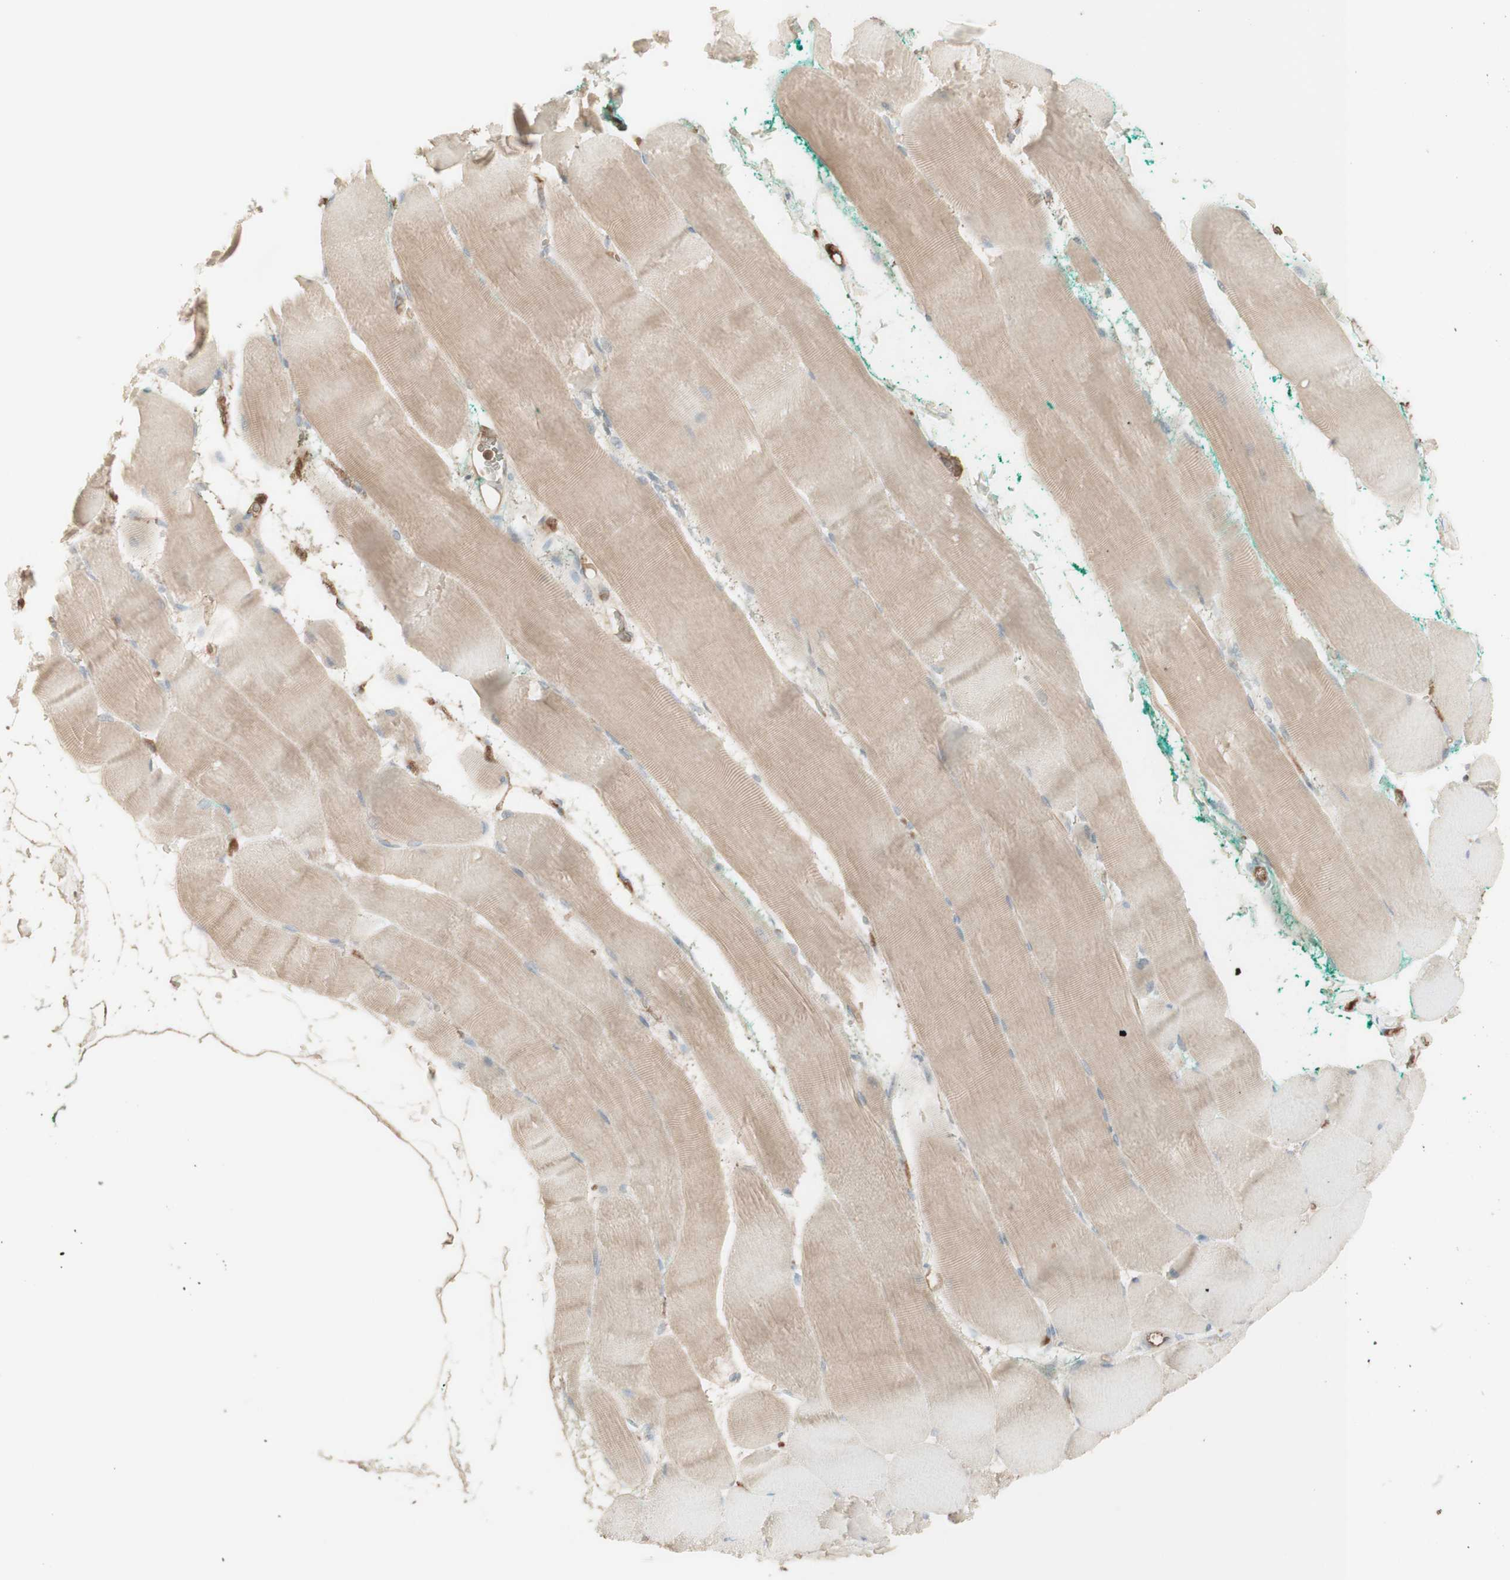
{"staining": {"intensity": "weak", "quantity": "25%-75%", "location": "cytoplasmic/membranous"}, "tissue": "skeletal muscle", "cell_type": "Myocytes", "image_type": "normal", "snomed": [{"axis": "morphology", "description": "Normal tissue, NOS"}, {"axis": "morphology", "description": "Squamous cell carcinoma, NOS"}, {"axis": "topography", "description": "Skeletal muscle"}], "caption": "A high-resolution histopathology image shows IHC staining of unremarkable skeletal muscle, which demonstrates weak cytoplasmic/membranous positivity in about 25%-75% of myocytes. (Brightfield microscopy of DAB IHC at high magnification).", "gene": "IFNG", "patient": {"sex": "male", "age": 51}}